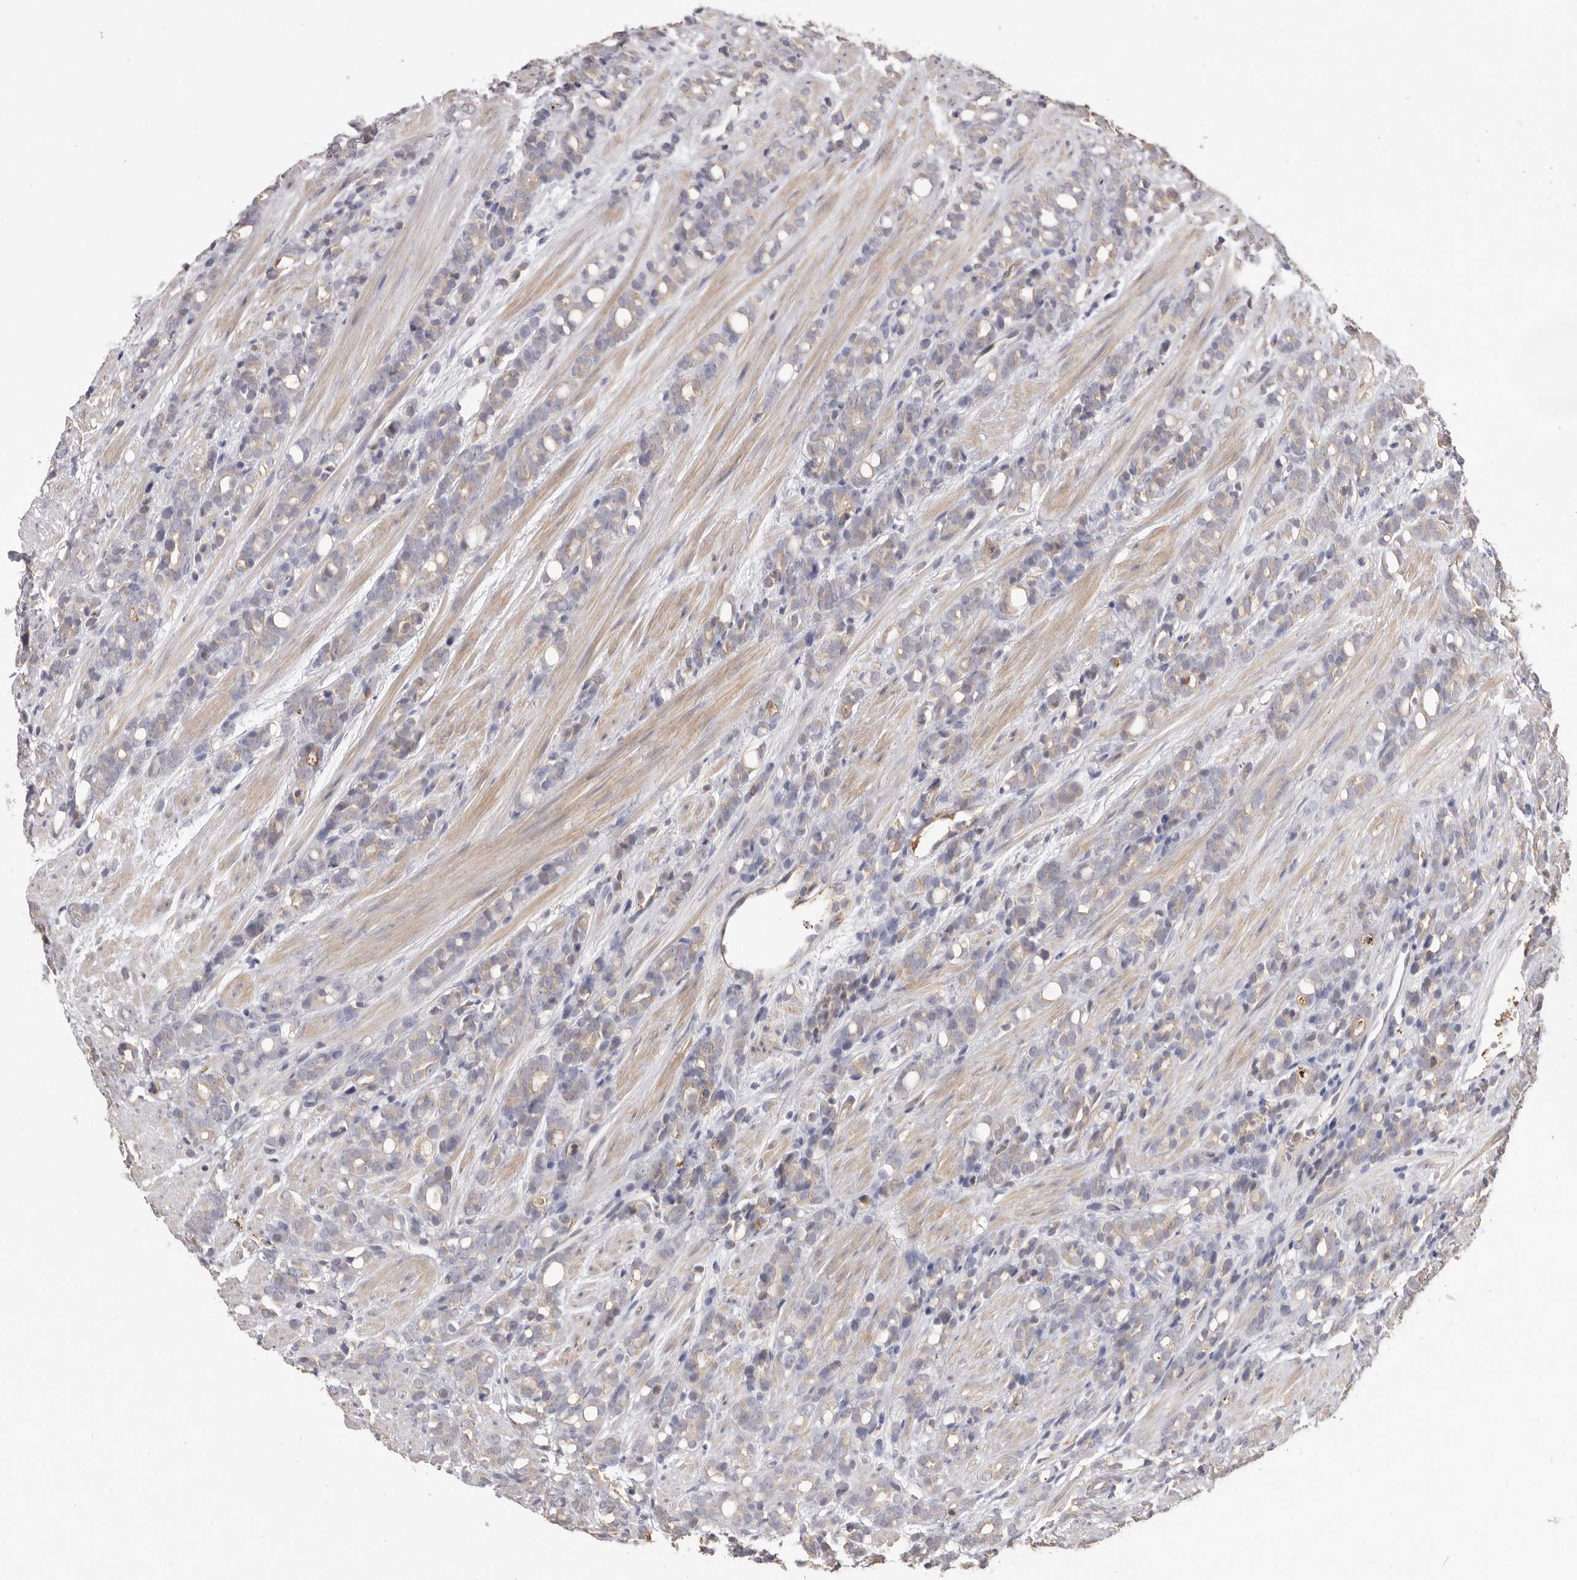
{"staining": {"intensity": "negative", "quantity": "none", "location": "none"}, "tissue": "prostate cancer", "cell_type": "Tumor cells", "image_type": "cancer", "snomed": [{"axis": "morphology", "description": "Adenocarcinoma, High grade"}, {"axis": "topography", "description": "Prostate"}], "caption": "A micrograph of adenocarcinoma (high-grade) (prostate) stained for a protein reveals no brown staining in tumor cells. (Brightfield microscopy of DAB immunohistochemistry at high magnification).", "gene": "ZYG11B", "patient": {"sex": "male", "age": 62}}